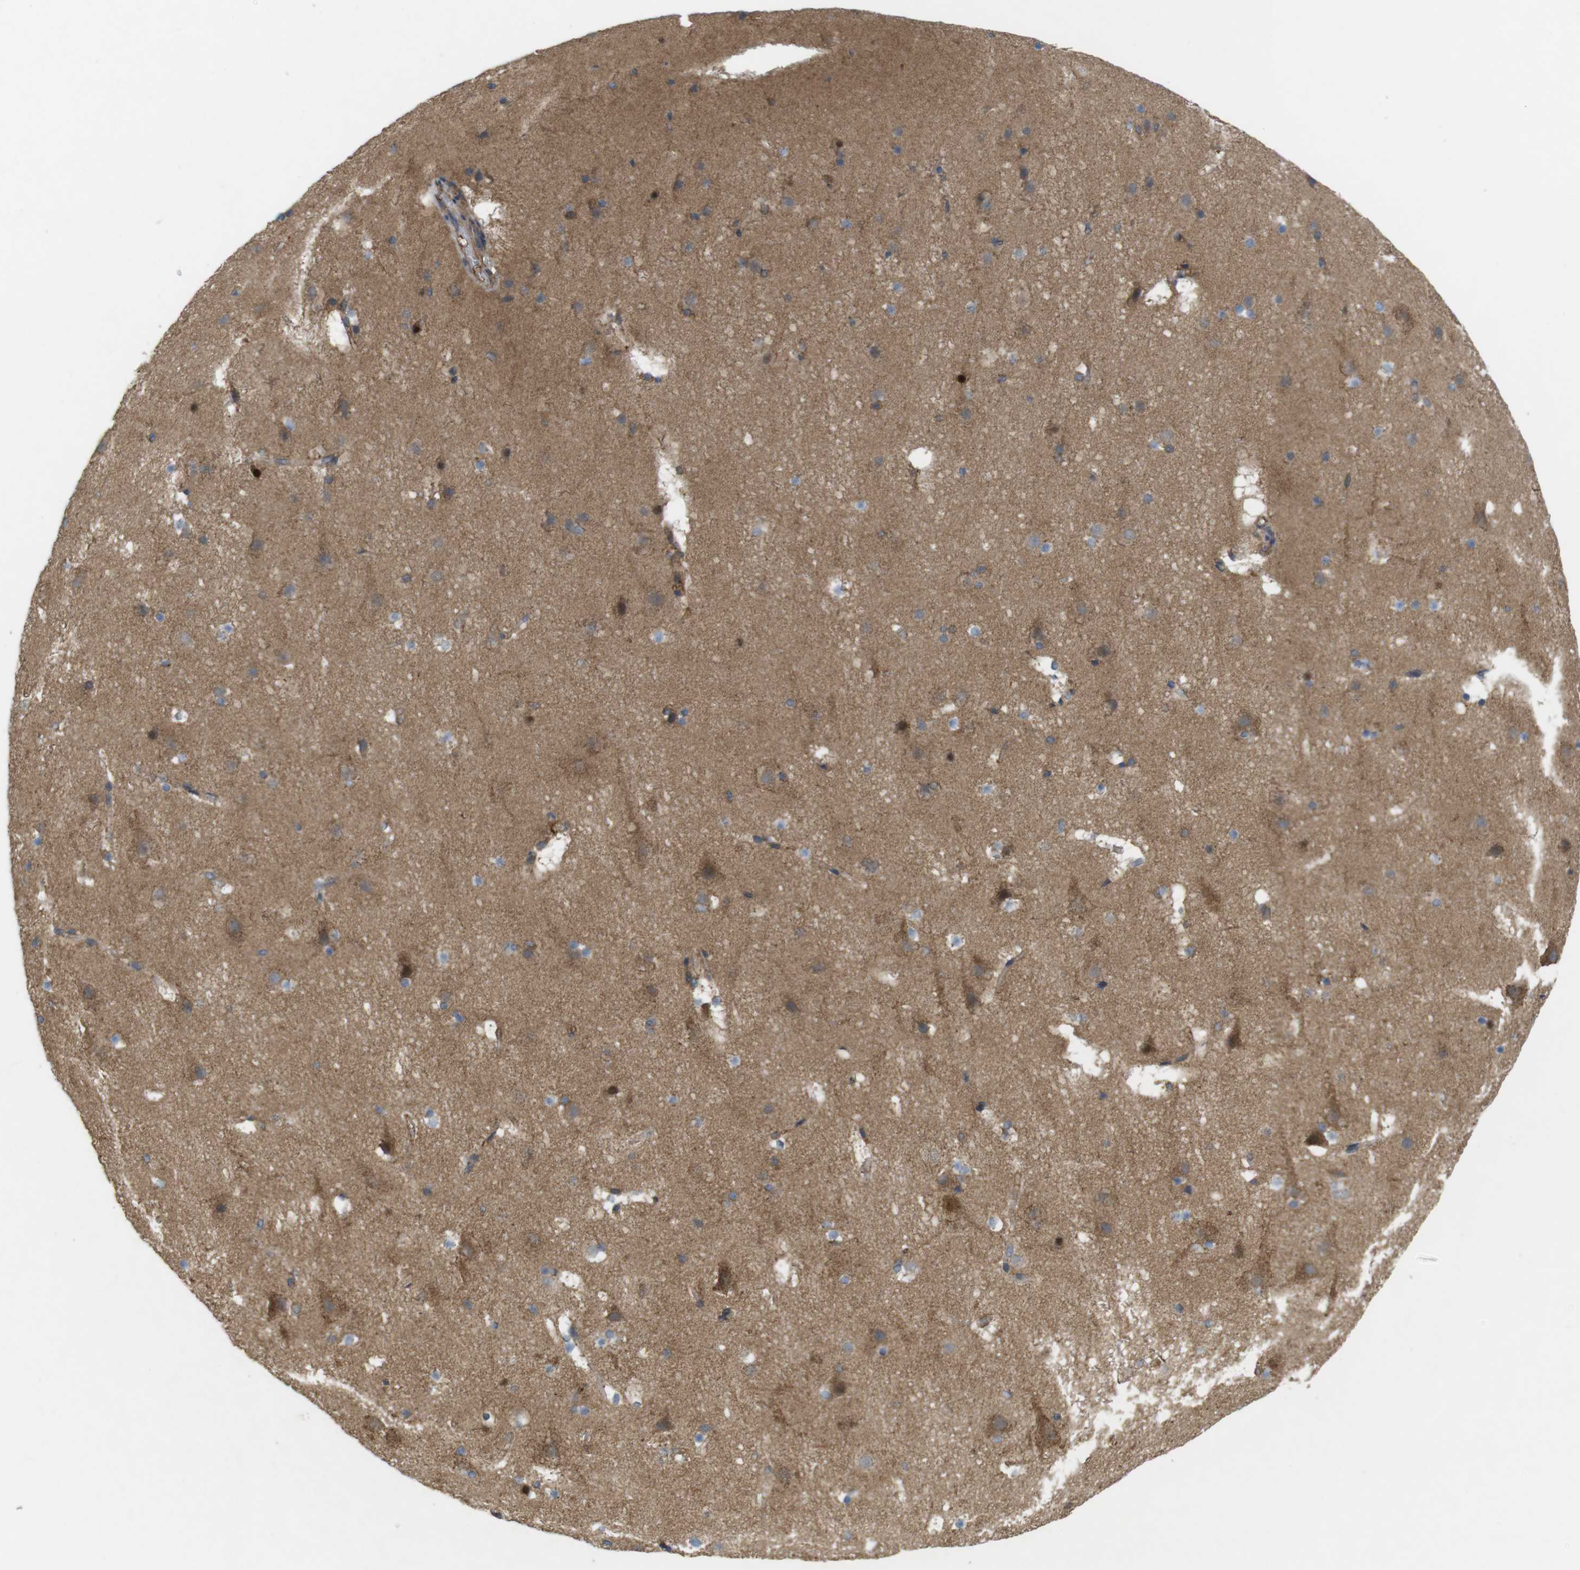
{"staining": {"intensity": "moderate", "quantity": ">75%", "location": "cytoplasmic/membranous"}, "tissue": "cerebral cortex", "cell_type": "Endothelial cells", "image_type": "normal", "snomed": [{"axis": "morphology", "description": "Normal tissue, NOS"}, {"axis": "topography", "description": "Cerebral cortex"}], "caption": "Brown immunohistochemical staining in unremarkable human cerebral cortex shows moderate cytoplasmic/membranous expression in approximately >75% of endothelial cells.", "gene": "DDAH2", "patient": {"sex": "male", "age": 45}}